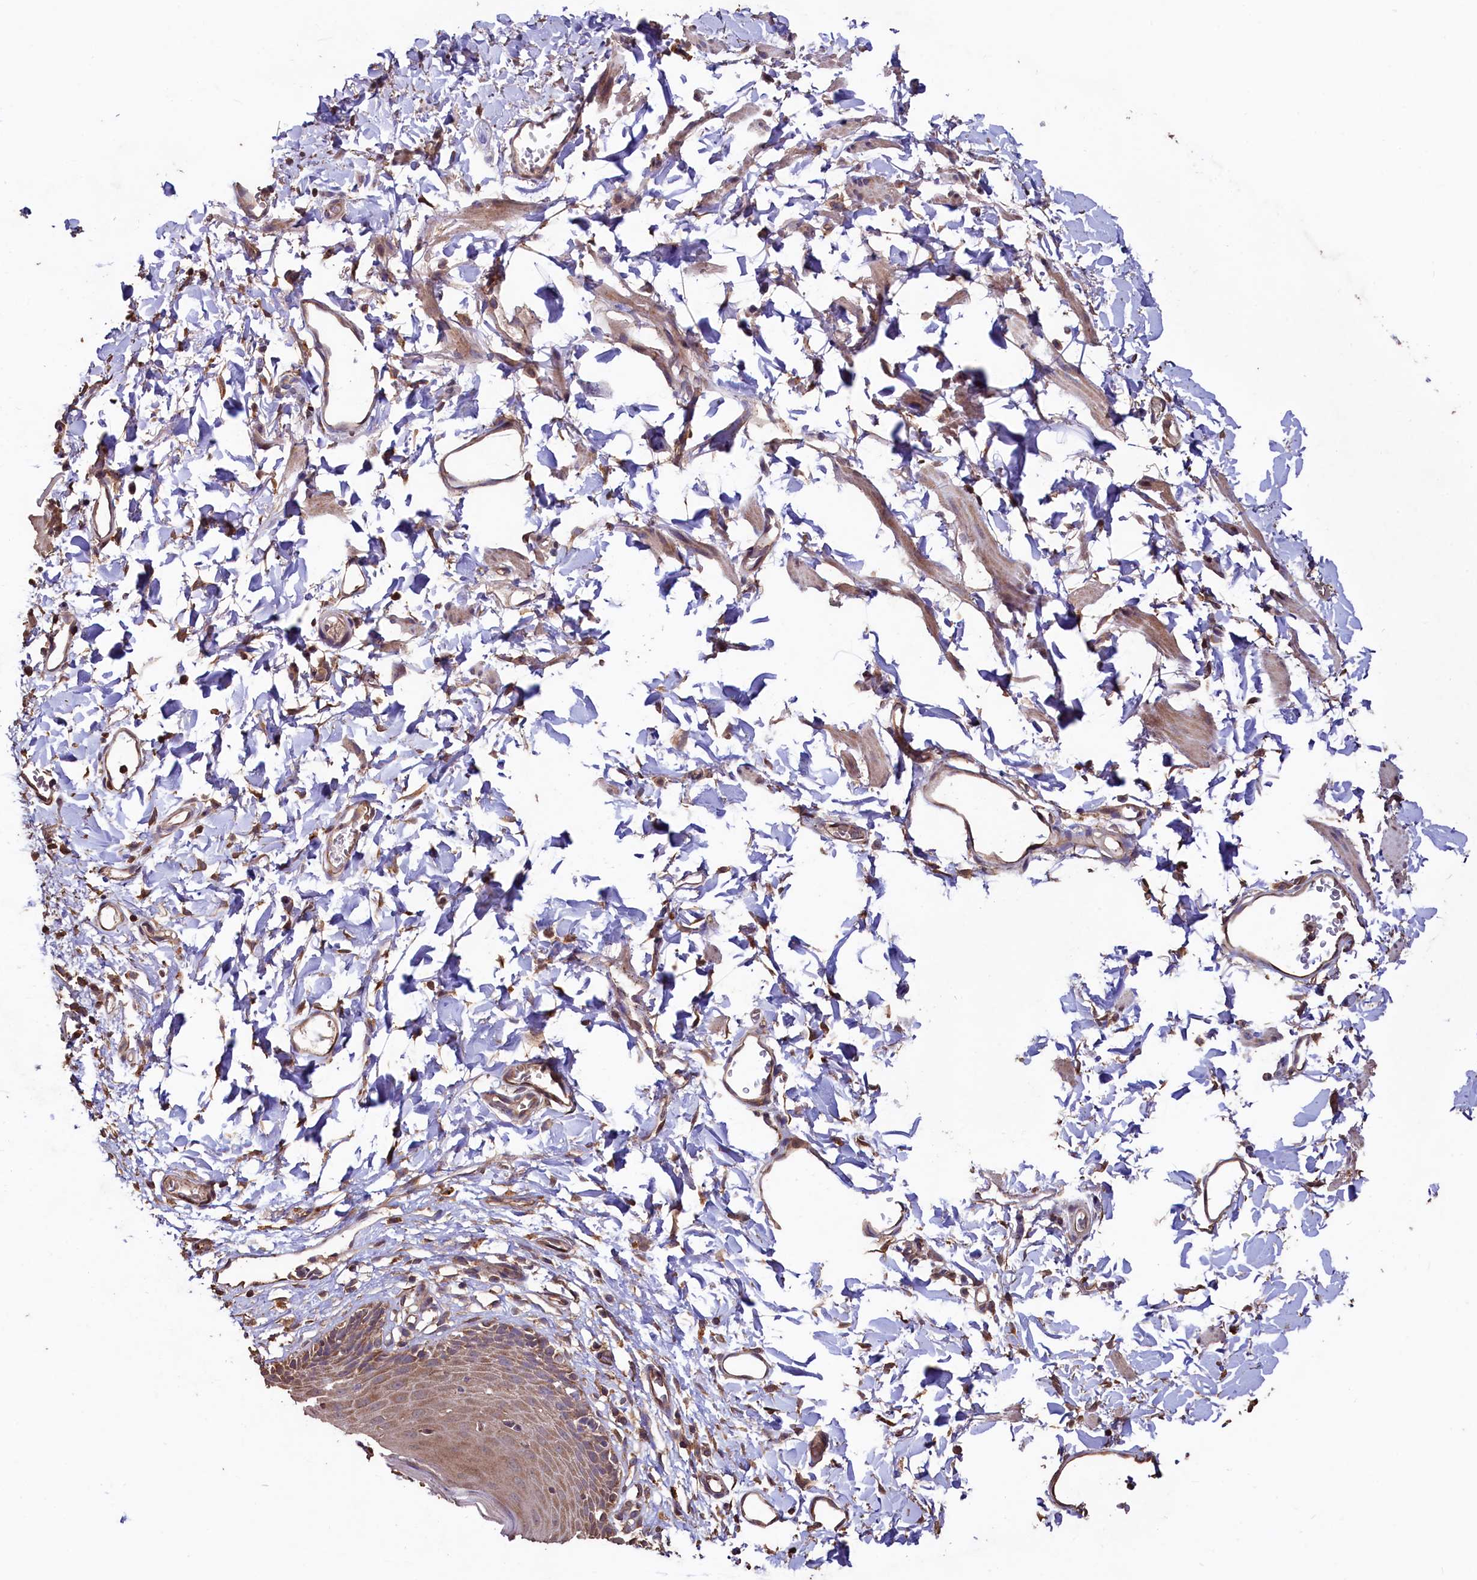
{"staining": {"intensity": "moderate", "quantity": ">75%", "location": "cytoplasmic/membranous"}, "tissue": "skin", "cell_type": "Epidermal cells", "image_type": "normal", "snomed": [{"axis": "morphology", "description": "Normal tissue, NOS"}, {"axis": "topography", "description": "Vulva"}], "caption": "Immunohistochemistry staining of normal skin, which displays medium levels of moderate cytoplasmic/membranous positivity in approximately >75% of epidermal cells indicating moderate cytoplasmic/membranous protein expression. The staining was performed using DAB (3,3'-diaminobenzidine) (brown) for protein detection and nuclei were counterstained in hematoxylin (blue).", "gene": "TMEM98", "patient": {"sex": "female", "age": 68}}